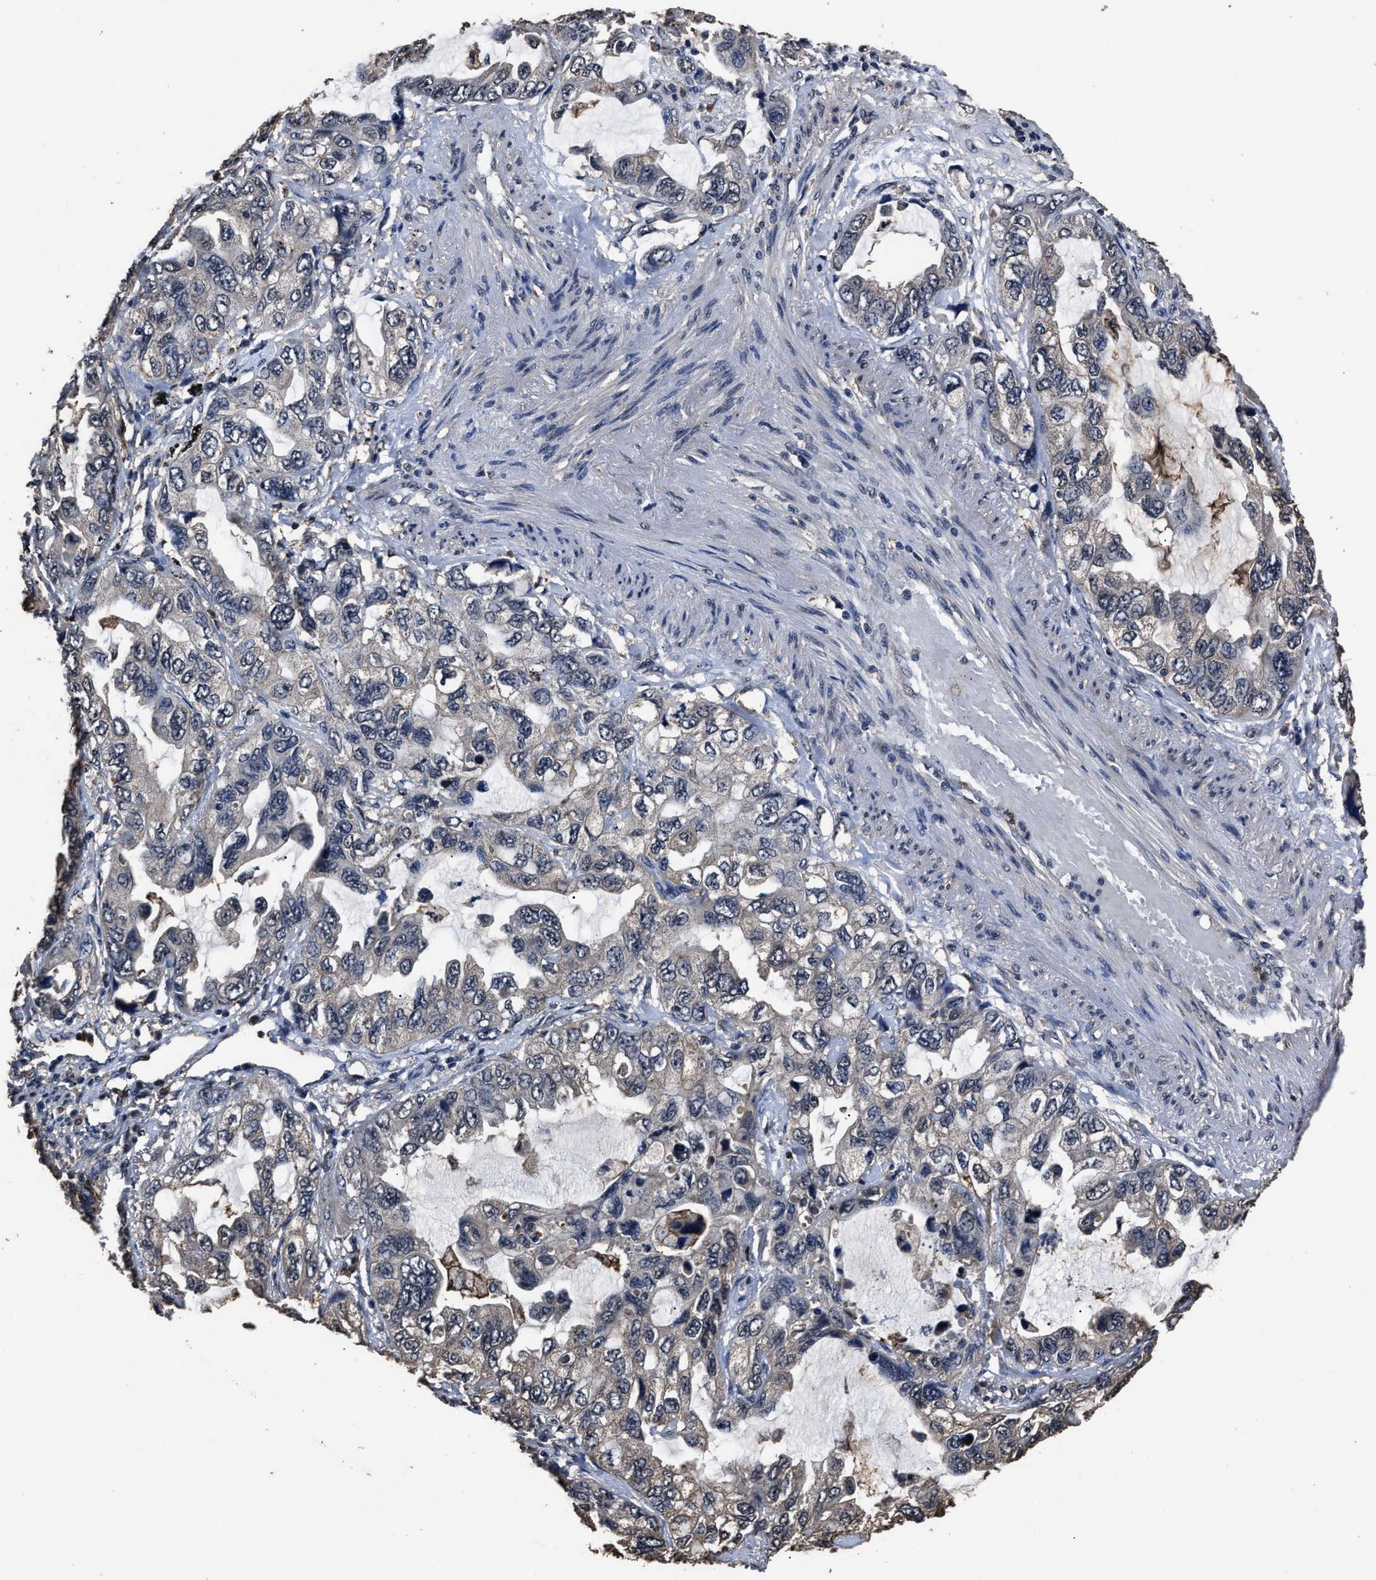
{"staining": {"intensity": "weak", "quantity": "<25%", "location": "cytoplasmic/membranous"}, "tissue": "lung cancer", "cell_type": "Tumor cells", "image_type": "cancer", "snomed": [{"axis": "morphology", "description": "Squamous cell carcinoma, NOS"}, {"axis": "topography", "description": "Lung"}], "caption": "A high-resolution photomicrograph shows immunohistochemistry (IHC) staining of lung cancer (squamous cell carcinoma), which reveals no significant positivity in tumor cells.", "gene": "RSBN1L", "patient": {"sex": "female", "age": 73}}